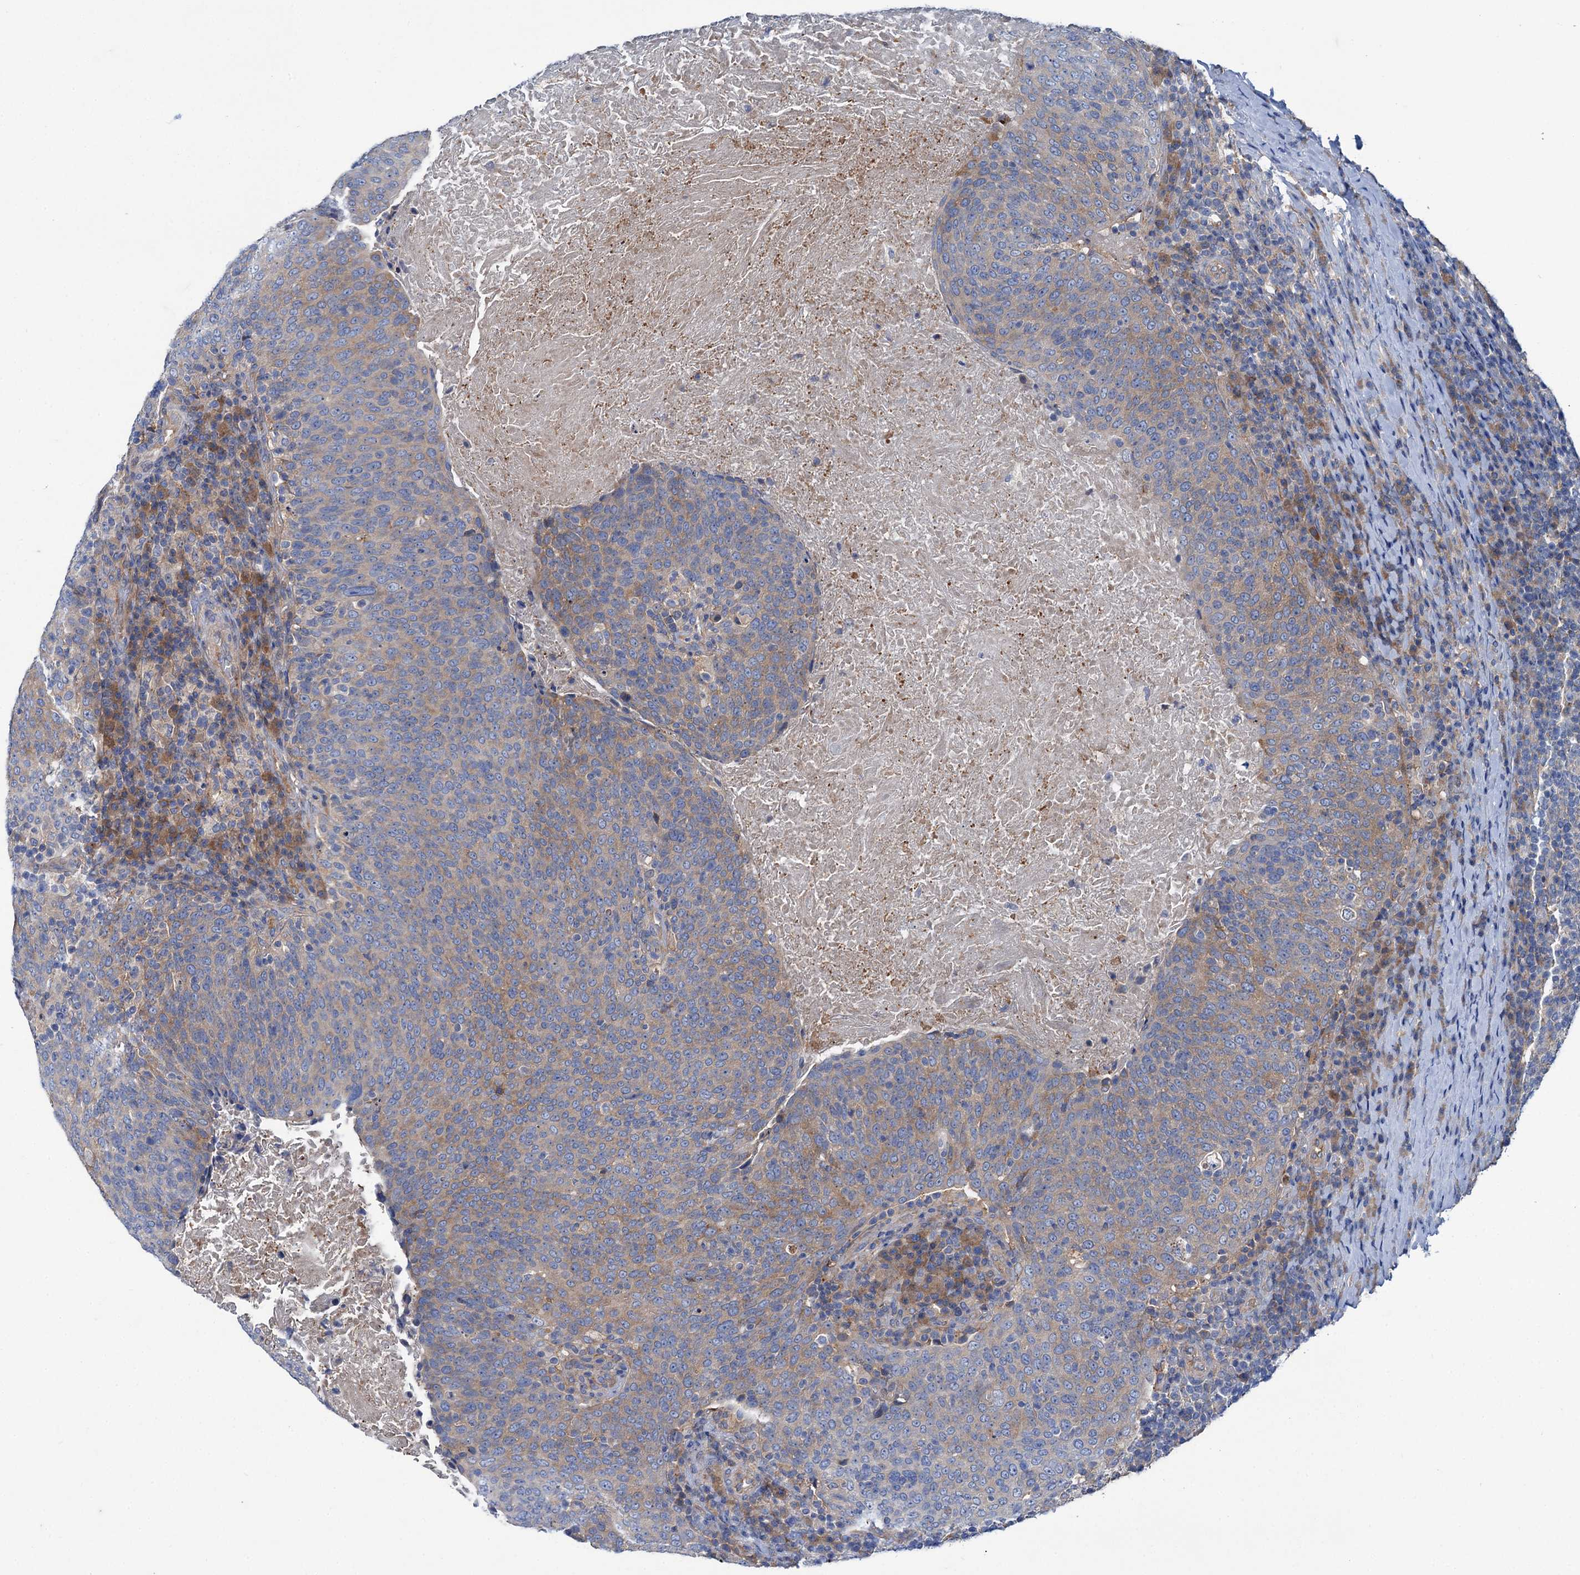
{"staining": {"intensity": "weak", "quantity": "25%-75%", "location": "cytoplasmic/membranous"}, "tissue": "head and neck cancer", "cell_type": "Tumor cells", "image_type": "cancer", "snomed": [{"axis": "morphology", "description": "Squamous cell carcinoma, NOS"}, {"axis": "morphology", "description": "Squamous cell carcinoma, metastatic, NOS"}, {"axis": "topography", "description": "Lymph node"}, {"axis": "topography", "description": "Head-Neck"}], "caption": "A low amount of weak cytoplasmic/membranous expression is present in approximately 25%-75% of tumor cells in head and neck cancer (metastatic squamous cell carcinoma) tissue. (IHC, brightfield microscopy, high magnification).", "gene": "TRIM55", "patient": {"sex": "male", "age": 62}}